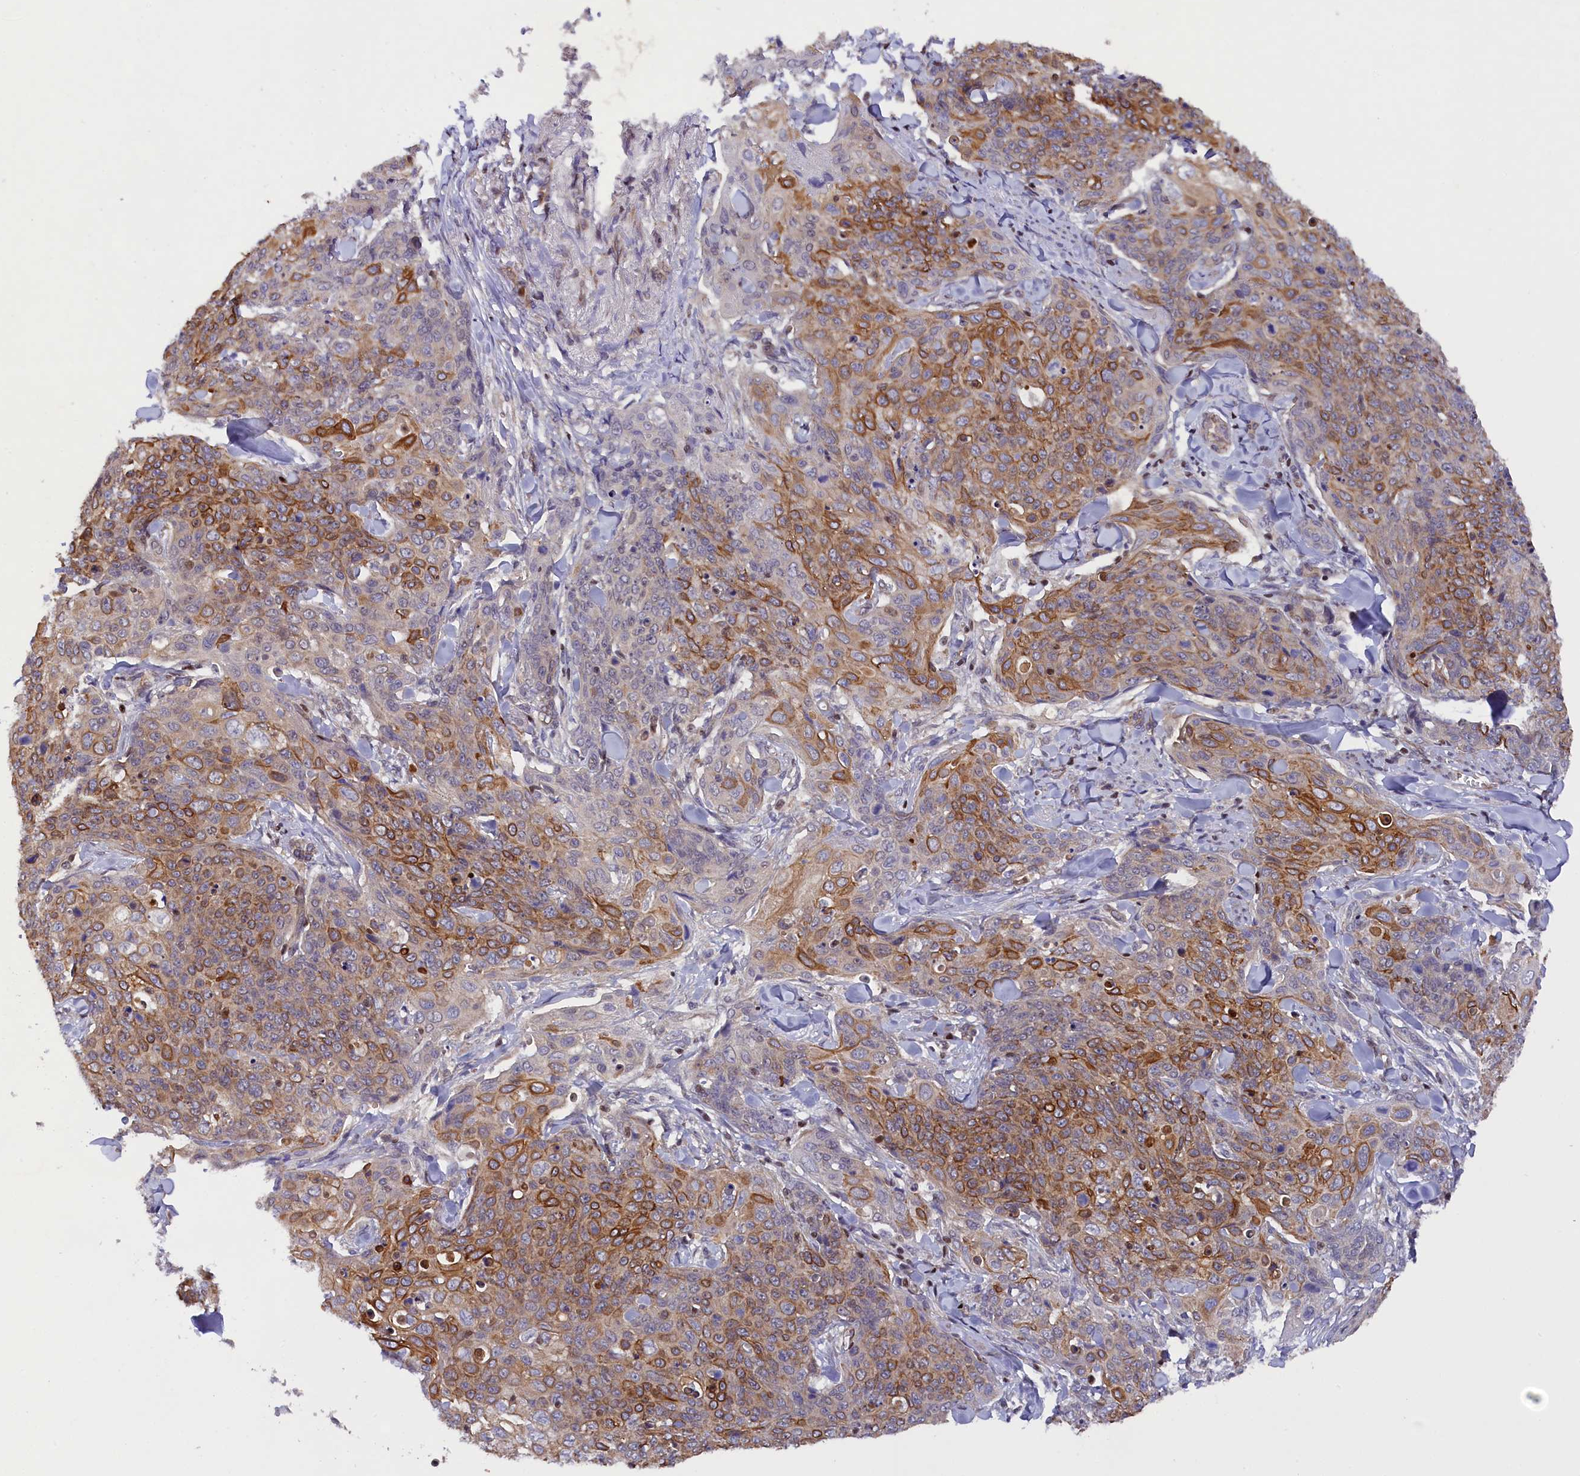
{"staining": {"intensity": "moderate", "quantity": "25%-75%", "location": "cytoplasmic/membranous"}, "tissue": "skin cancer", "cell_type": "Tumor cells", "image_type": "cancer", "snomed": [{"axis": "morphology", "description": "Squamous cell carcinoma, NOS"}, {"axis": "topography", "description": "Skin"}, {"axis": "topography", "description": "Vulva"}], "caption": "Tumor cells show medium levels of moderate cytoplasmic/membranous staining in approximately 25%-75% of cells in skin squamous cell carcinoma. The staining is performed using DAB brown chromogen to label protein expression. The nuclei are counter-stained blue using hematoxylin.", "gene": "SP4", "patient": {"sex": "female", "age": 85}}